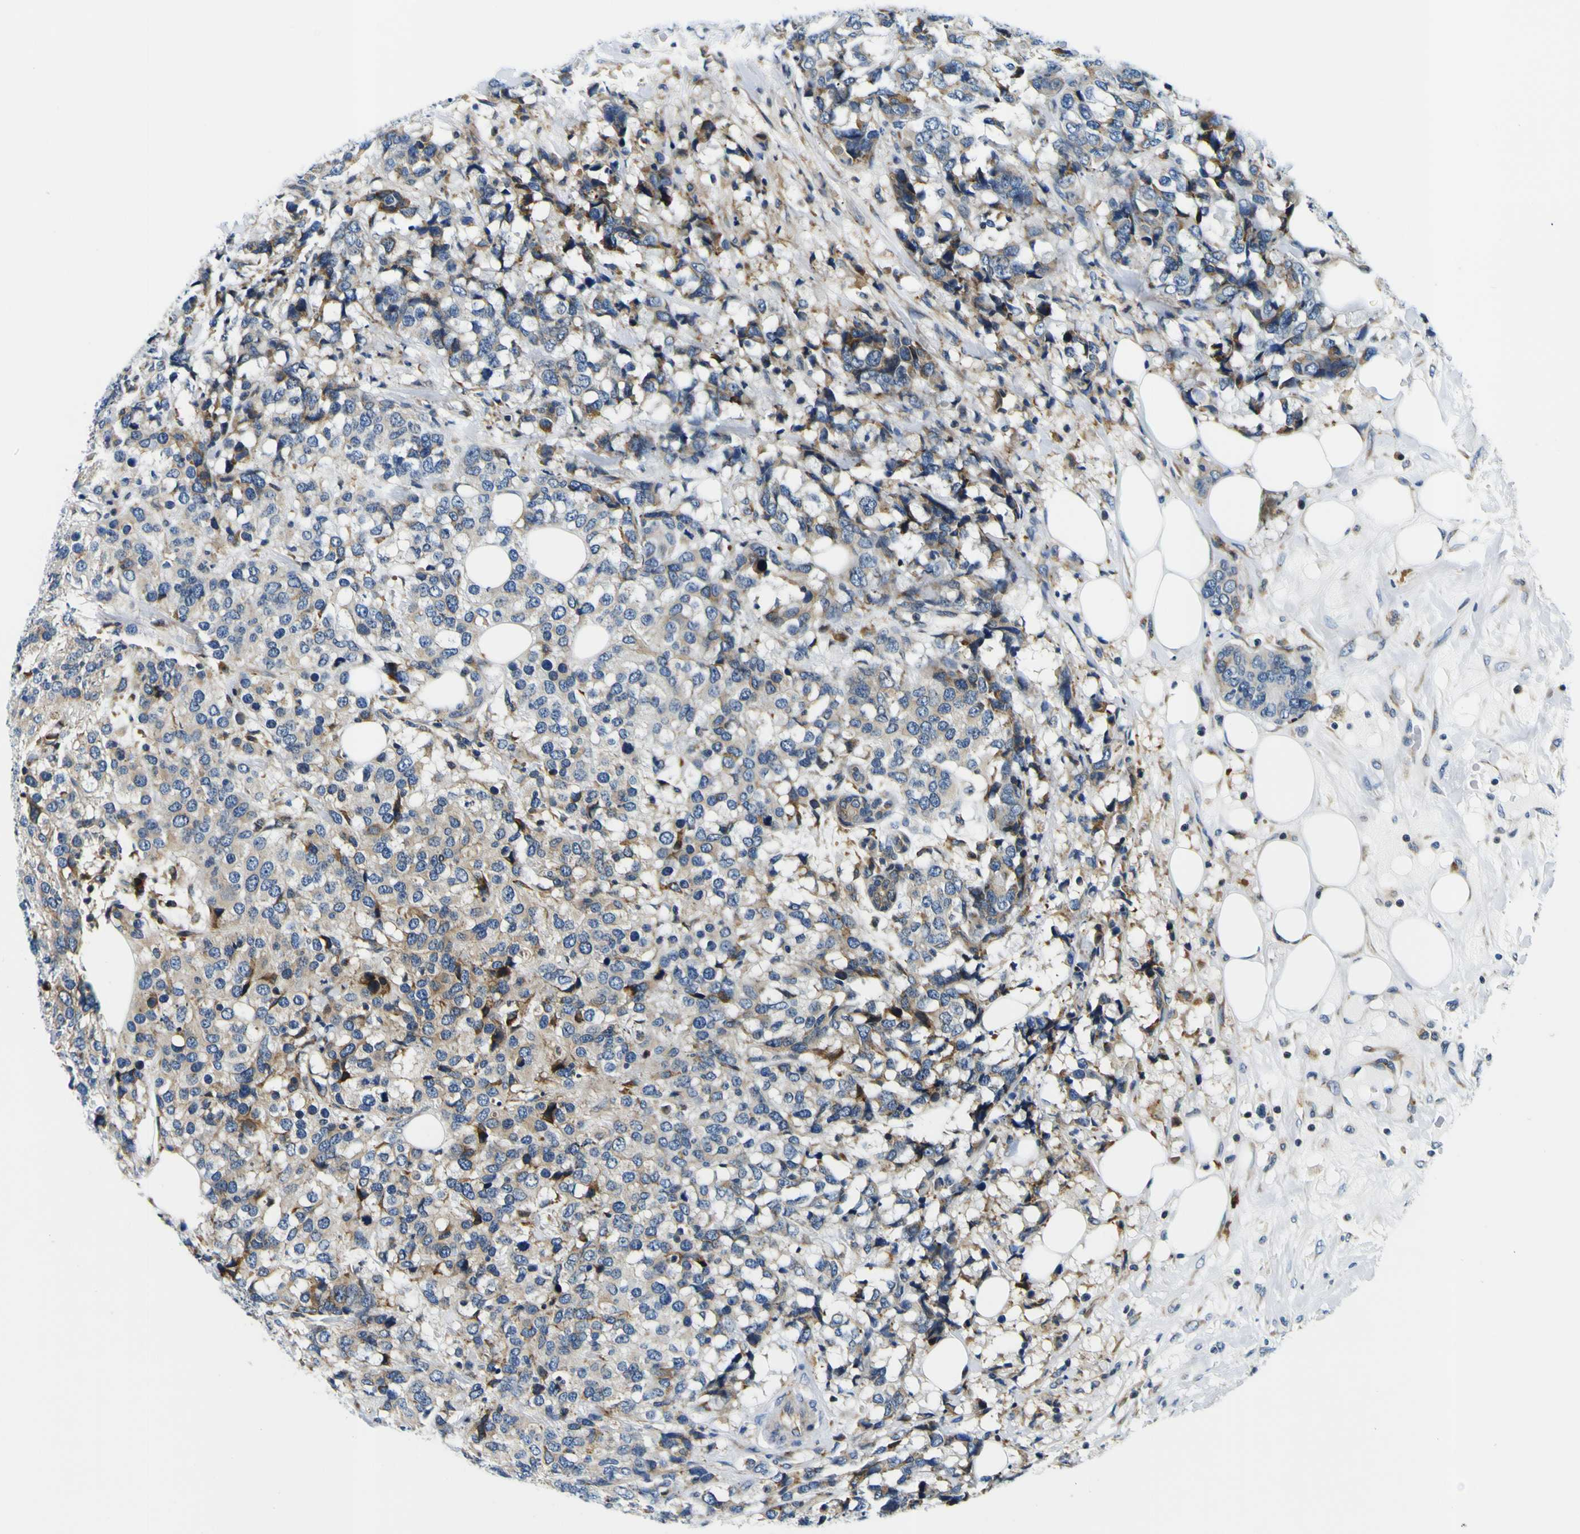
{"staining": {"intensity": "weak", "quantity": "<25%", "location": "cytoplasmic/membranous"}, "tissue": "breast cancer", "cell_type": "Tumor cells", "image_type": "cancer", "snomed": [{"axis": "morphology", "description": "Lobular carcinoma"}, {"axis": "topography", "description": "Breast"}], "caption": "Micrograph shows no protein positivity in tumor cells of lobular carcinoma (breast) tissue.", "gene": "NLRP3", "patient": {"sex": "female", "age": 59}}